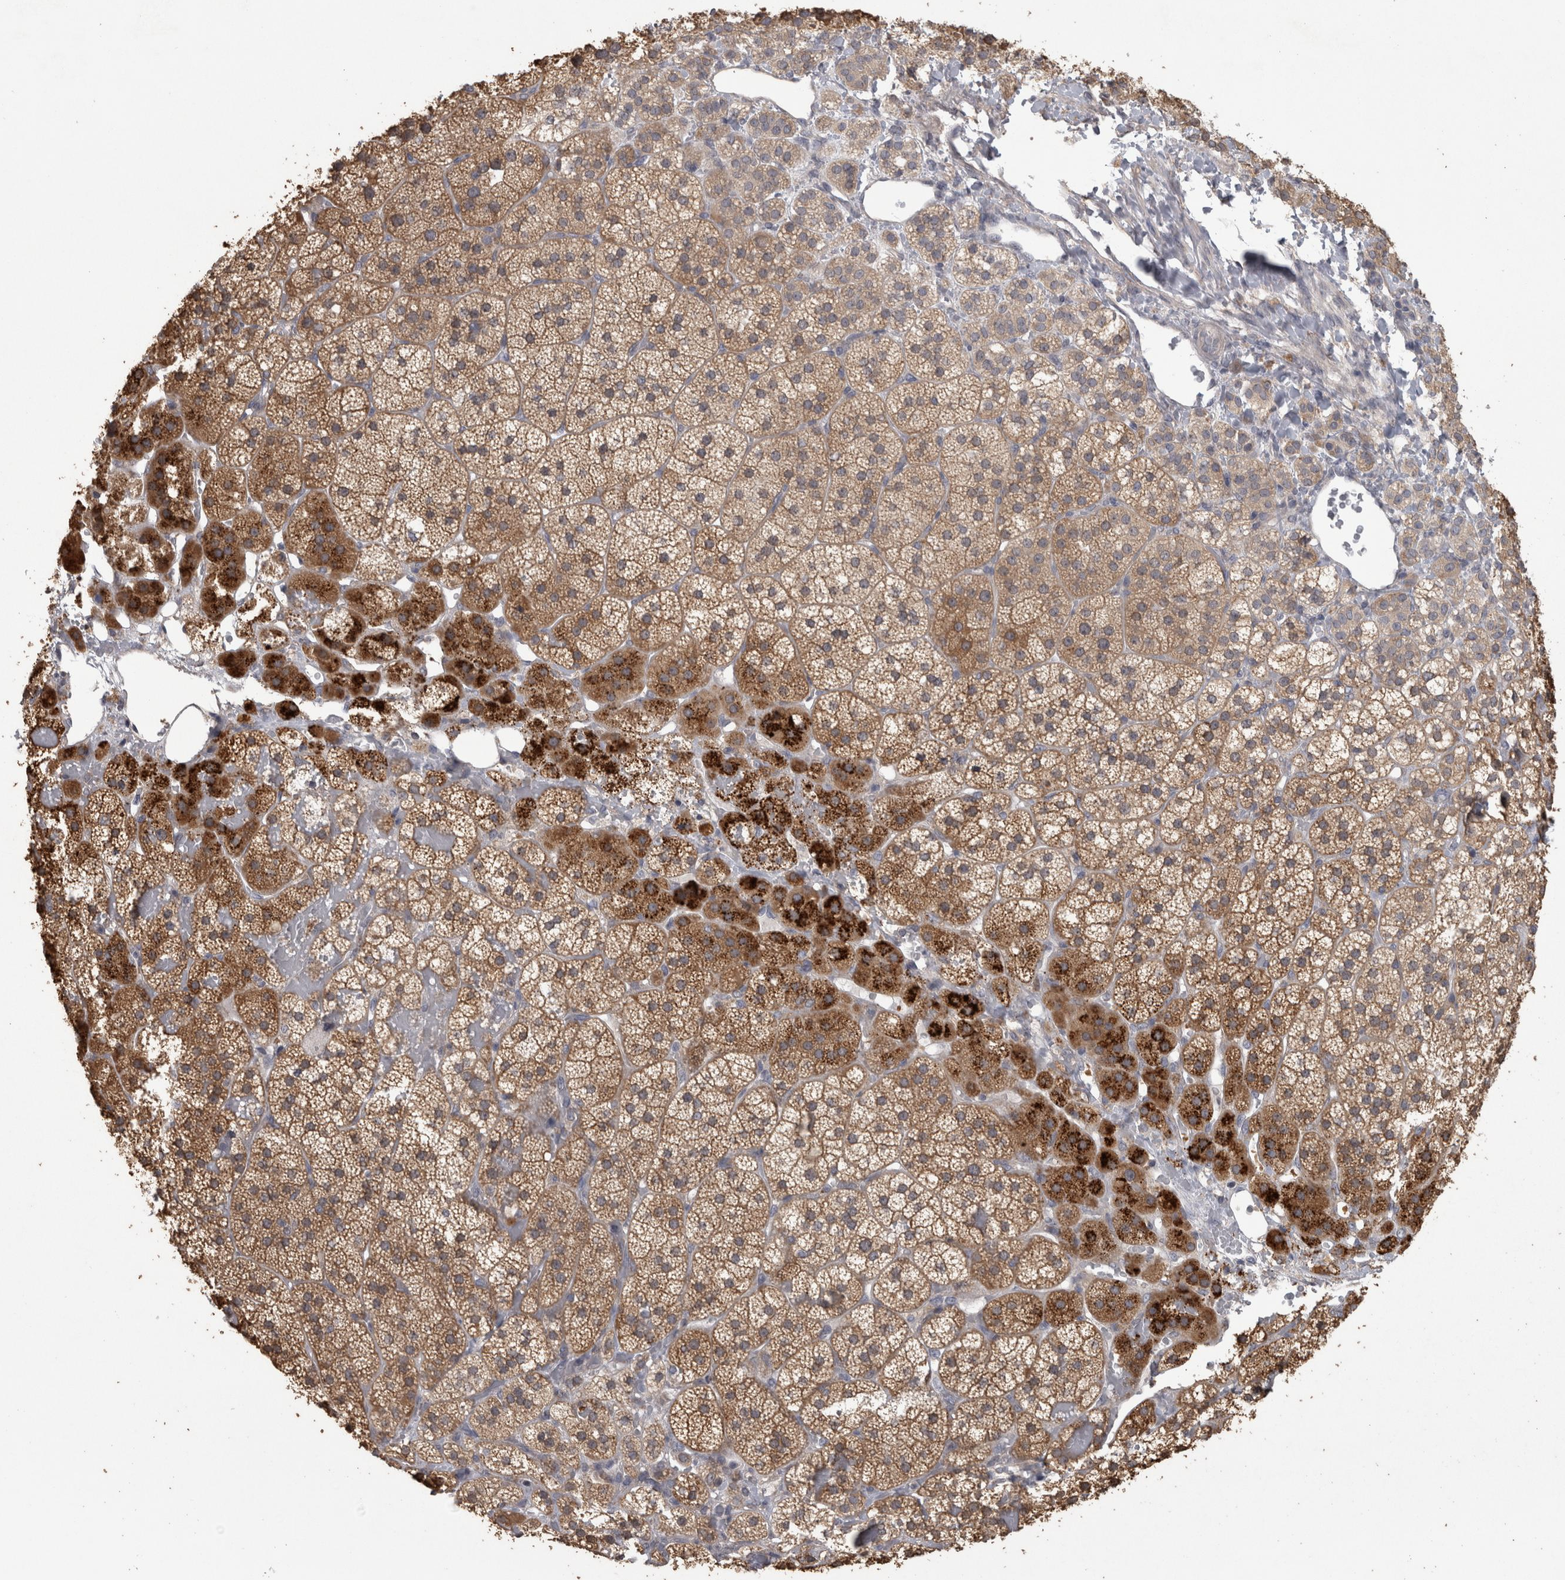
{"staining": {"intensity": "strong", "quantity": "25%-75%", "location": "cytoplasmic/membranous"}, "tissue": "adrenal gland", "cell_type": "Glandular cells", "image_type": "normal", "snomed": [{"axis": "morphology", "description": "Normal tissue, NOS"}, {"axis": "topography", "description": "Adrenal gland"}], "caption": "This photomicrograph shows IHC staining of normal human adrenal gland, with high strong cytoplasmic/membranous staining in about 25%-75% of glandular cells.", "gene": "RAB29", "patient": {"sex": "female", "age": 44}}